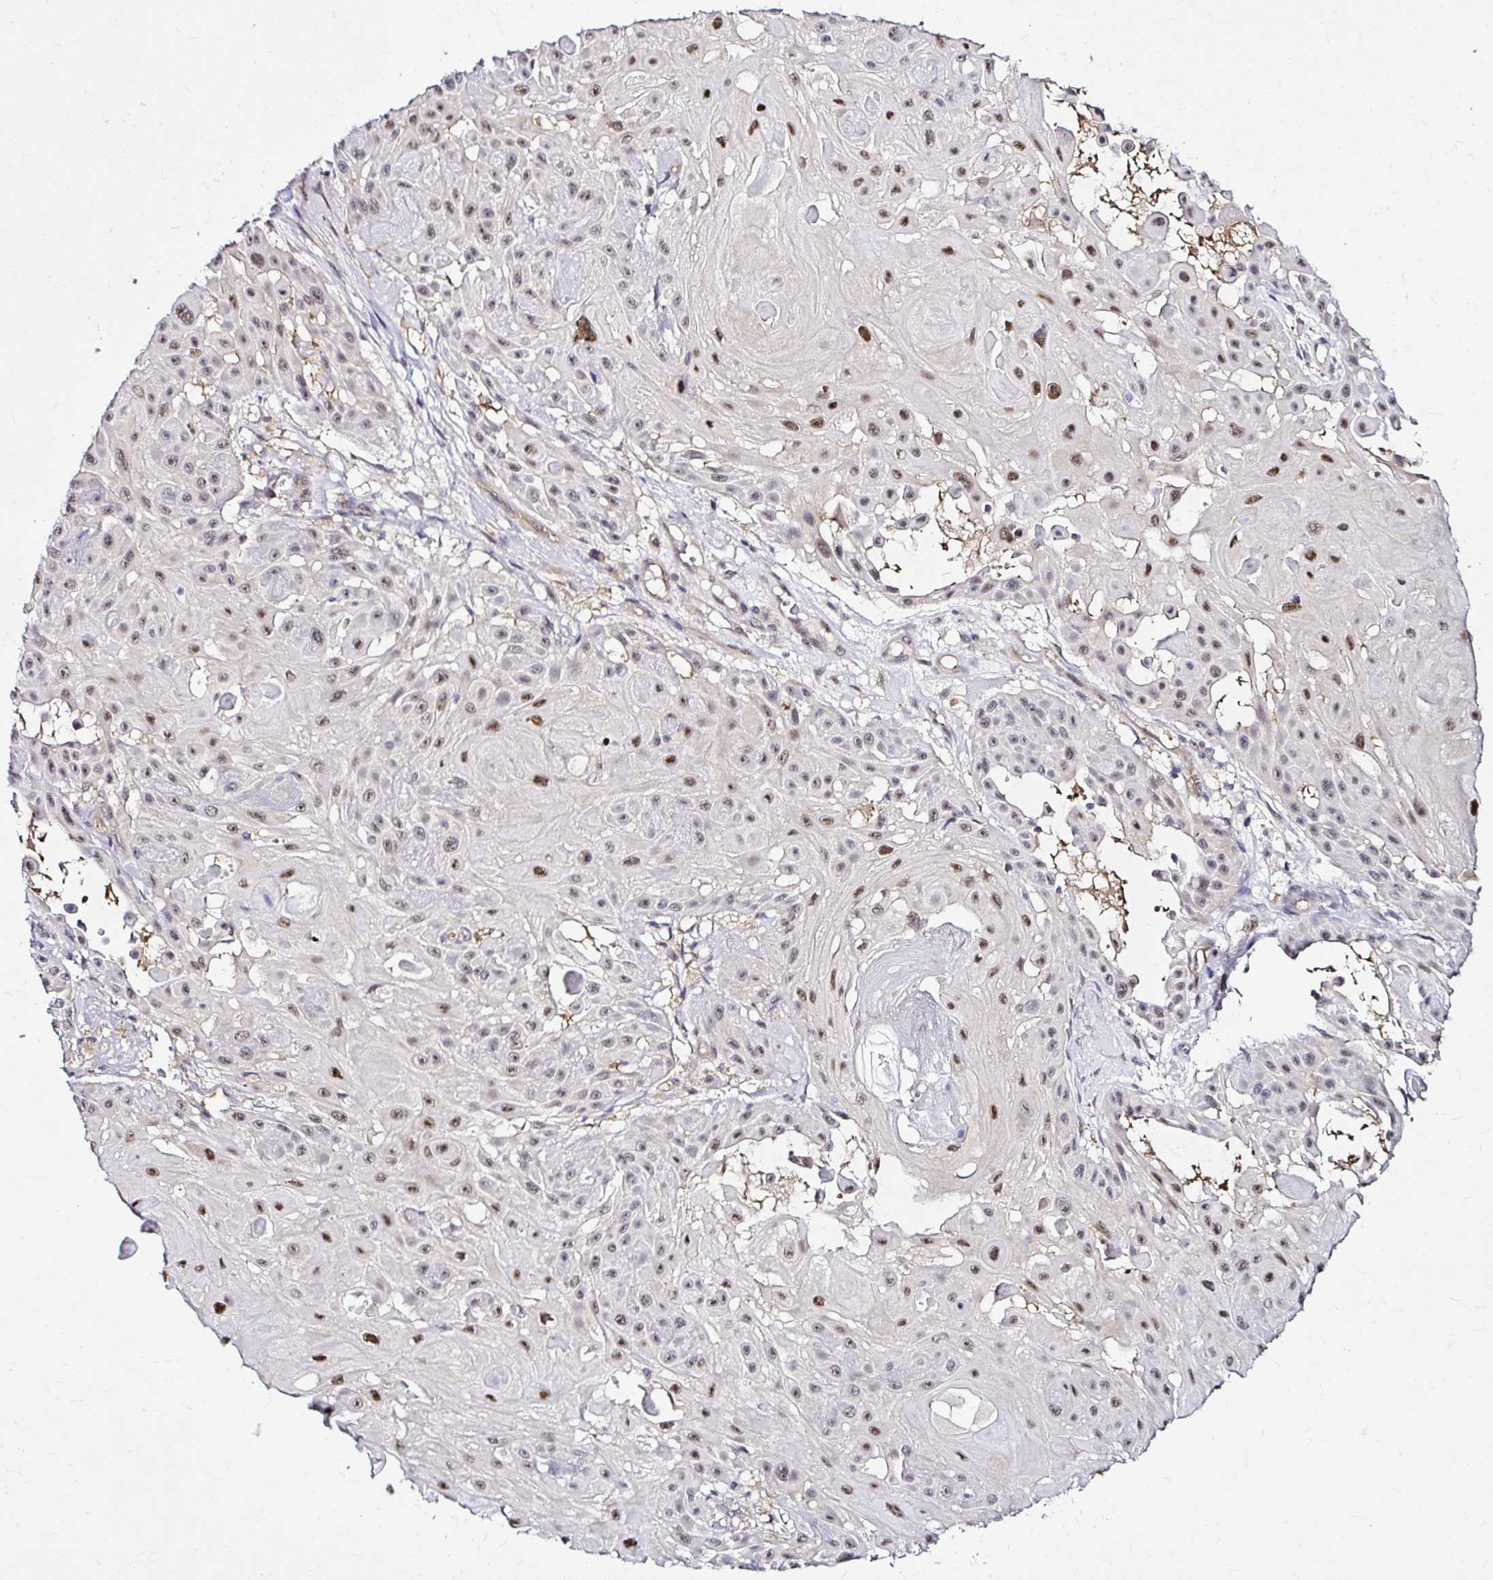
{"staining": {"intensity": "moderate", "quantity": "25%-75%", "location": "nuclear"}, "tissue": "skin cancer", "cell_type": "Tumor cells", "image_type": "cancer", "snomed": [{"axis": "morphology", "description": "Squamous cell carcinoma, NOS"}, {"axis": "topography", "description": "Skin"}], "caption": "Approximately 25%-75% of tumor cells in skin cancer demonstrate moderate nuclear protein positivity as visualized by brown immunohistochemical staining.", "gene": "PSMD3", "patient": {"sex": "male", "age": 91}}